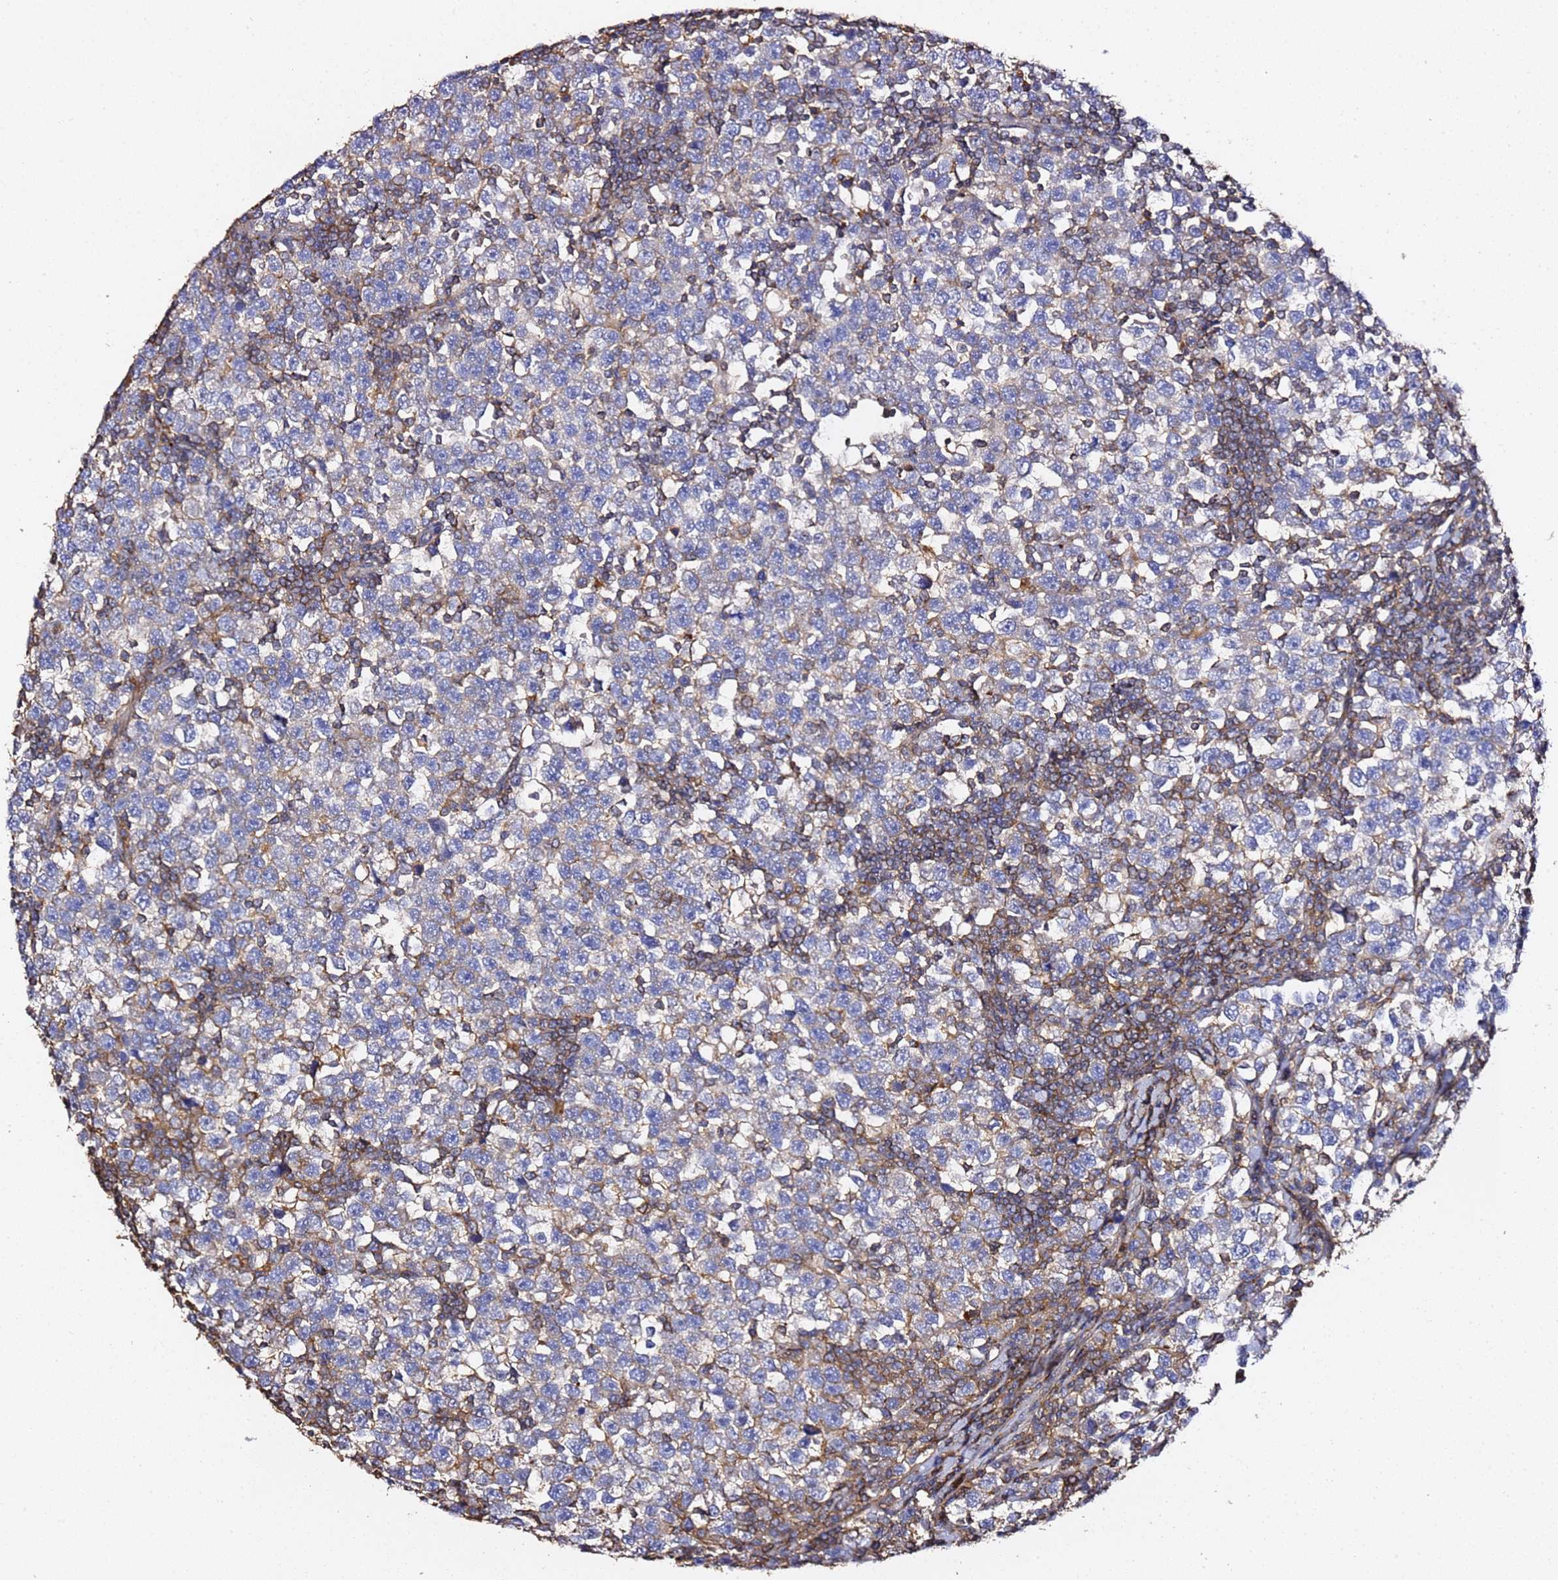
{"staining": {"intensity": "weak", "quantity": "<25%", "location": "cytoplasmic/membranous"}, "tissue": "testis cancer", "cell_type": "Tumor cells", "image_type": "cancer", "snomed": [{"axis": "morphology", "description": "Normal tissue, NOS"}, {"axis": "morphology", "description": "Seminoma, NOS"}, {"axis": "topography", "description": "Testis"}], "caption": "Immunohistochemical staining of human seminoma (testis) reveals no significant positivity in tumor cells. (IHC, brightfield microscopy, high magnification).", "gene": "ZFP36L2", "patient": {"sex": "male", "age": 43}}